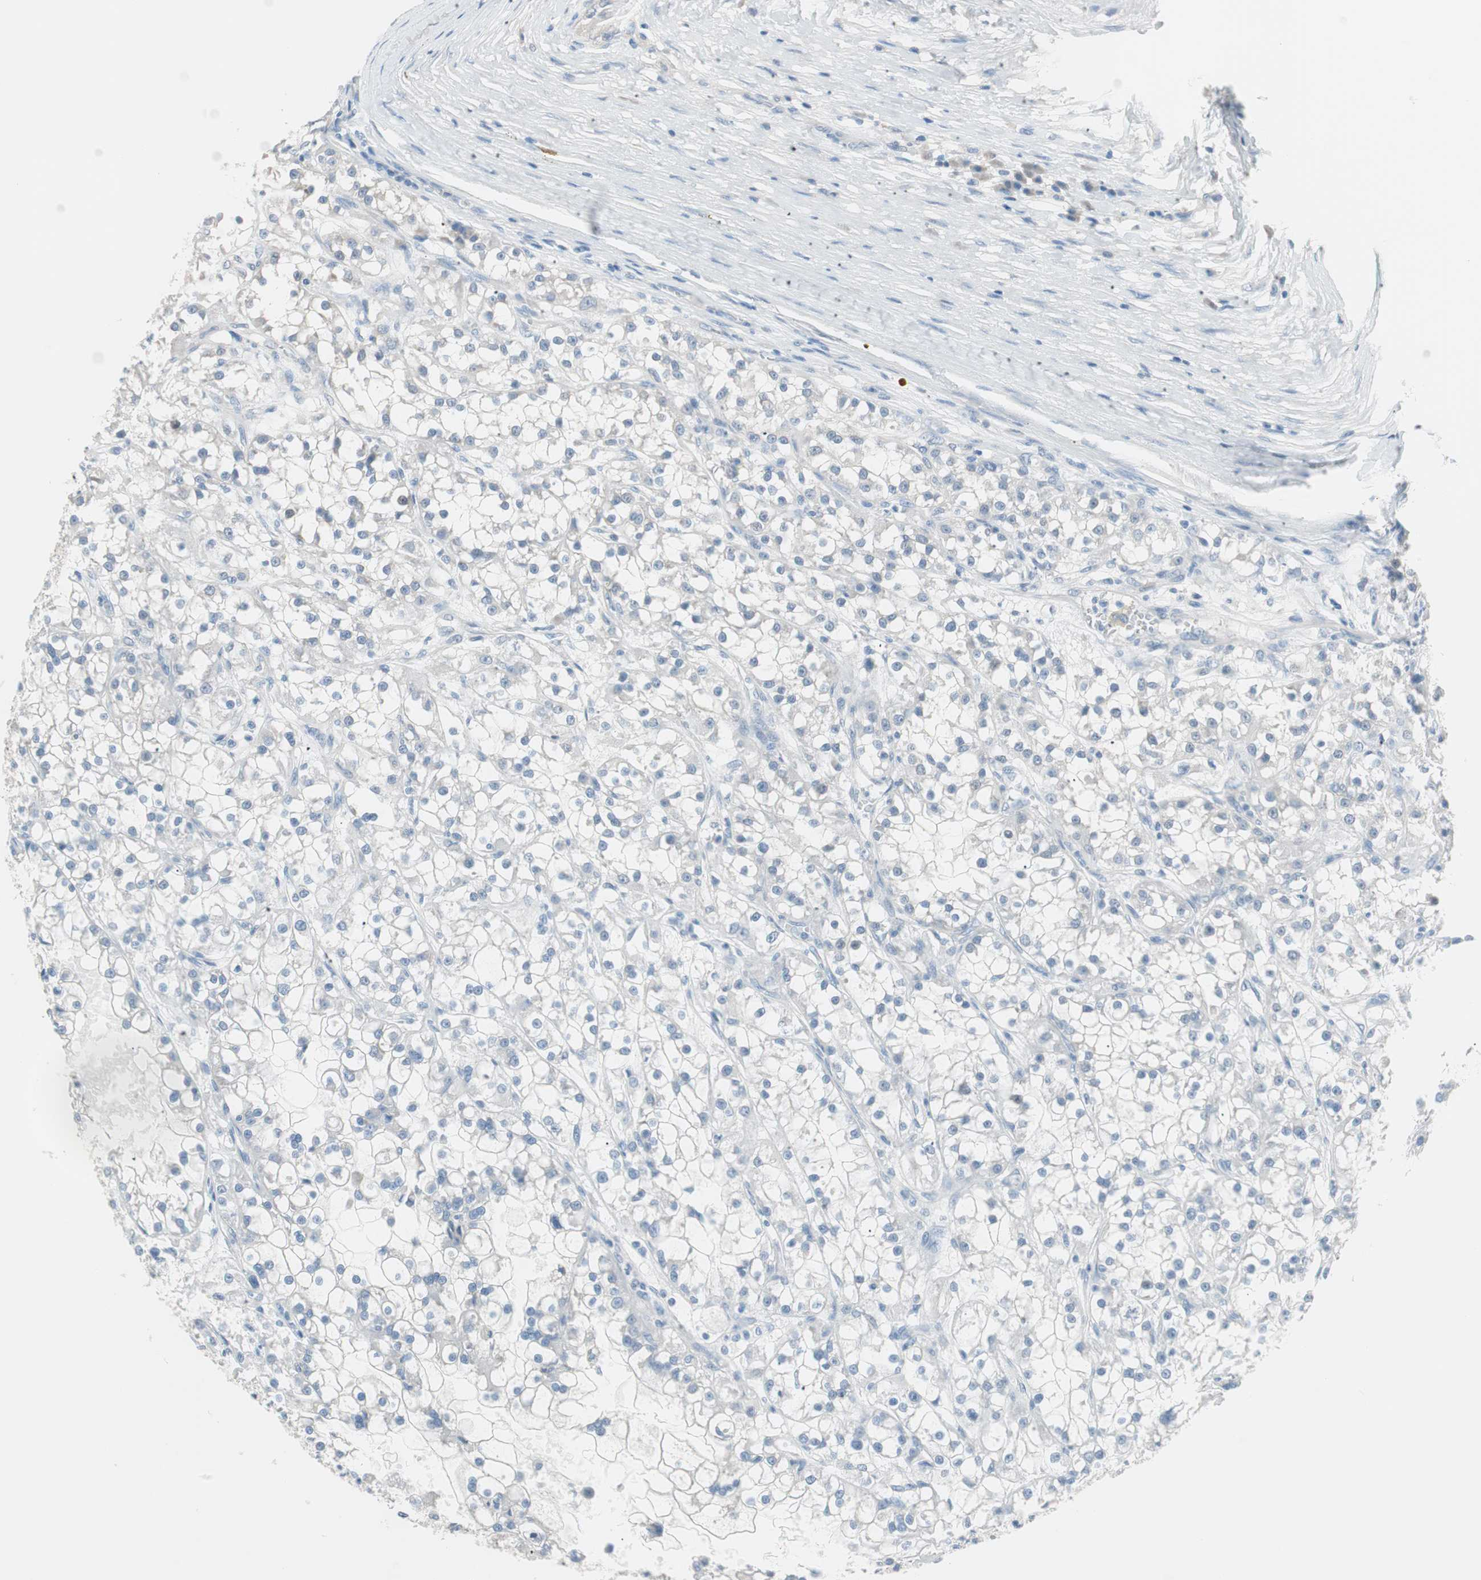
{"staining": {"intensity": "negative", "quantity": "none", "location": "none"}, "tissue": "renal cancer", "cell_type": "Tumor cells", "image_type": "cancer", "snomed": [{"axis": "morphology", "description": "Adenocarcinoma, NOS"}, {"axis": "topography", "description": "Kidney"}], "caption": "Human adenocarcinoma (renal) stained for a protein using immunohistochemistry (IHC) displays no positivity in tumor cells.", "gene": "VIL1", "patient": {"sex": "female", "age": 52}}